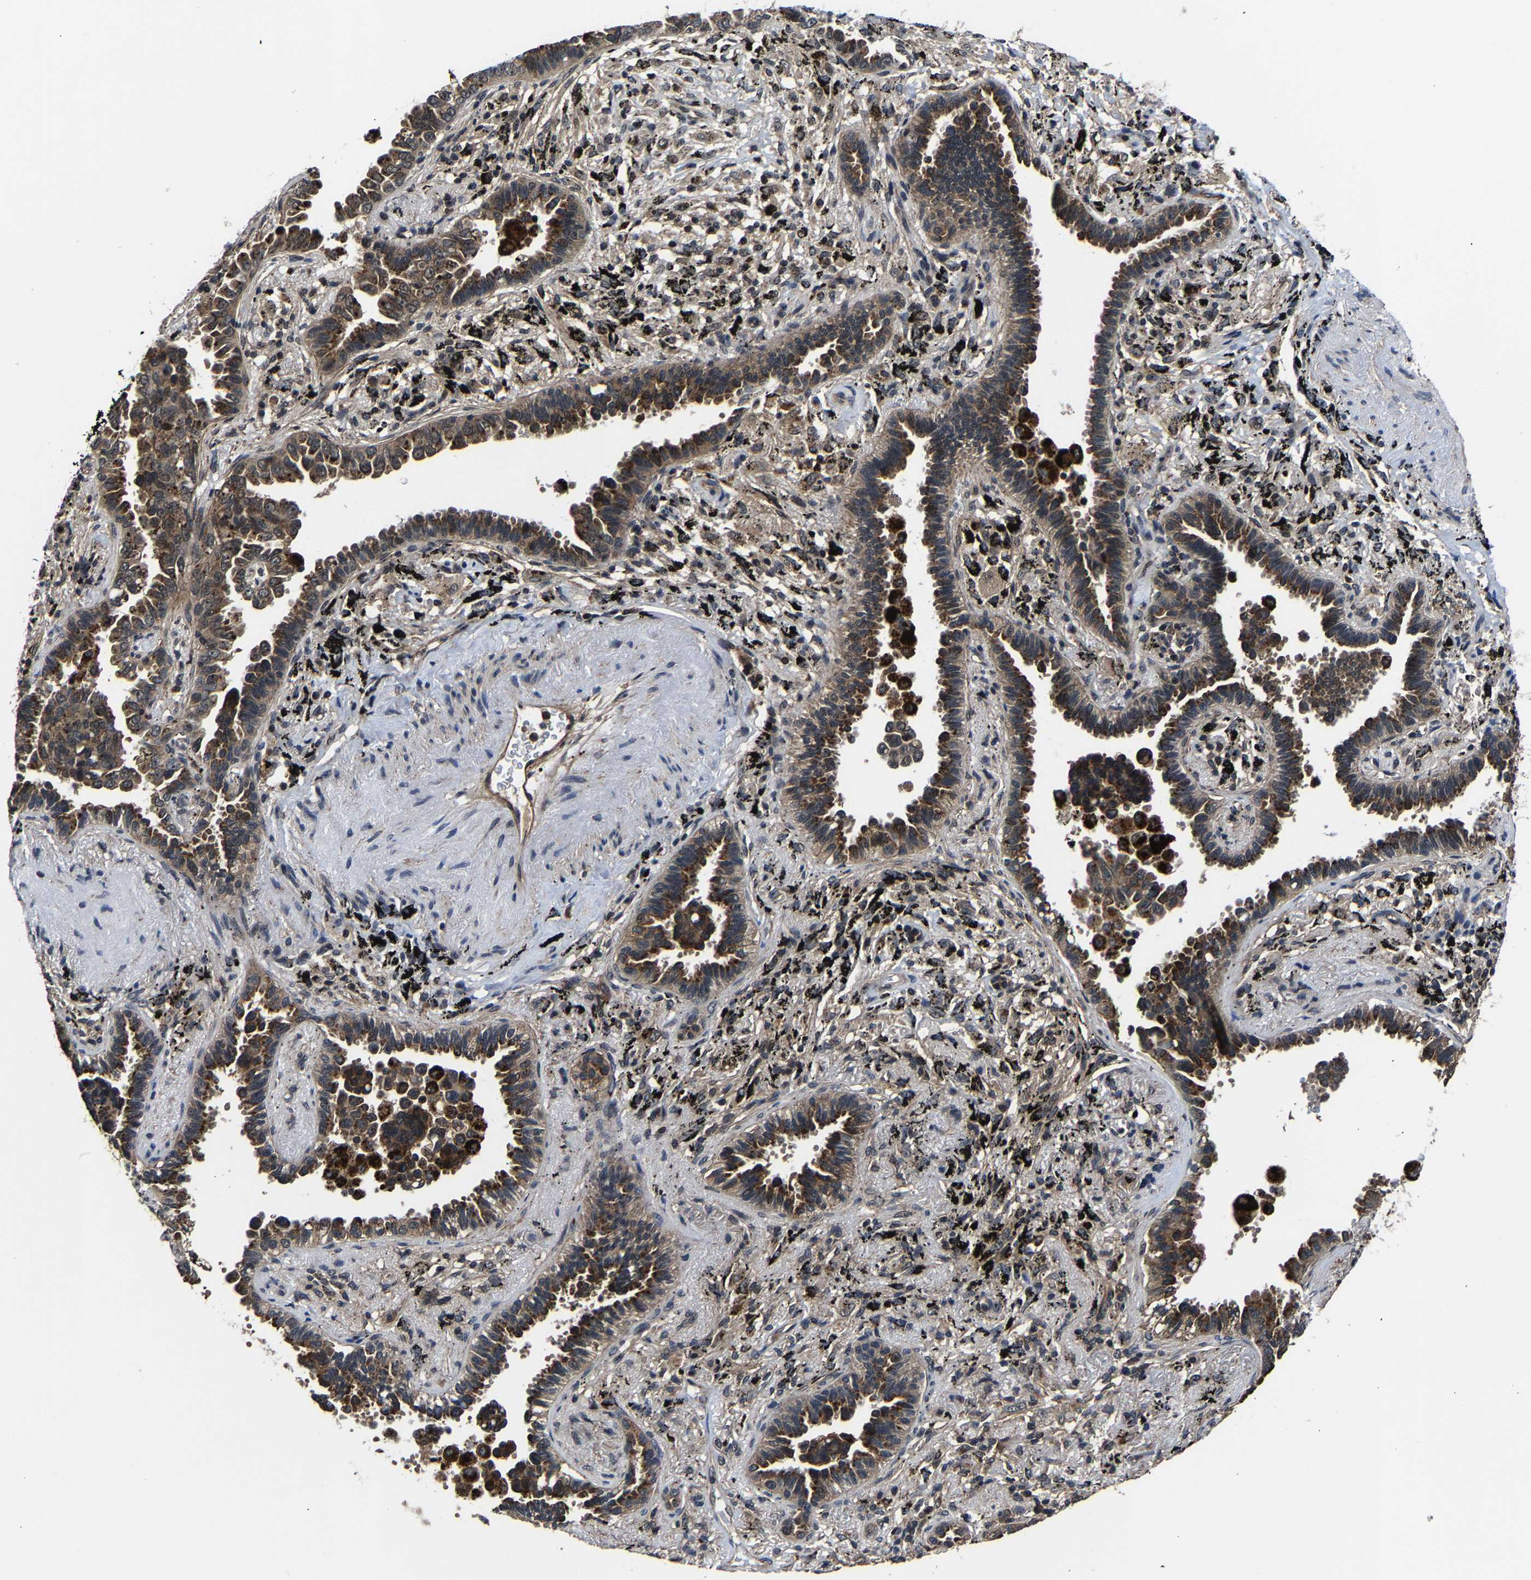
{"staining": {"intensity": "moderate", "quantity": ">75%", "location": "cytoplasmic/membranous"}, "tissue": "lung cancer", "cell_type": "Tumor cells", "image_type": "cancer", "snomed": [{"axis": "morphology", "description": "Adenocarcinoma, NOS"}, {"axis": "topography", "description": "Lung"}], "caption": "The histopathology image displays immunohistochemical staining of adenocarcinoma (lung). There is moderate cytoplasmic/membranous positivity is appreciated in about >75% of tumor cells.", "gene": "ZCCHC7", "patient": {"sex": "male", "age": 59}}